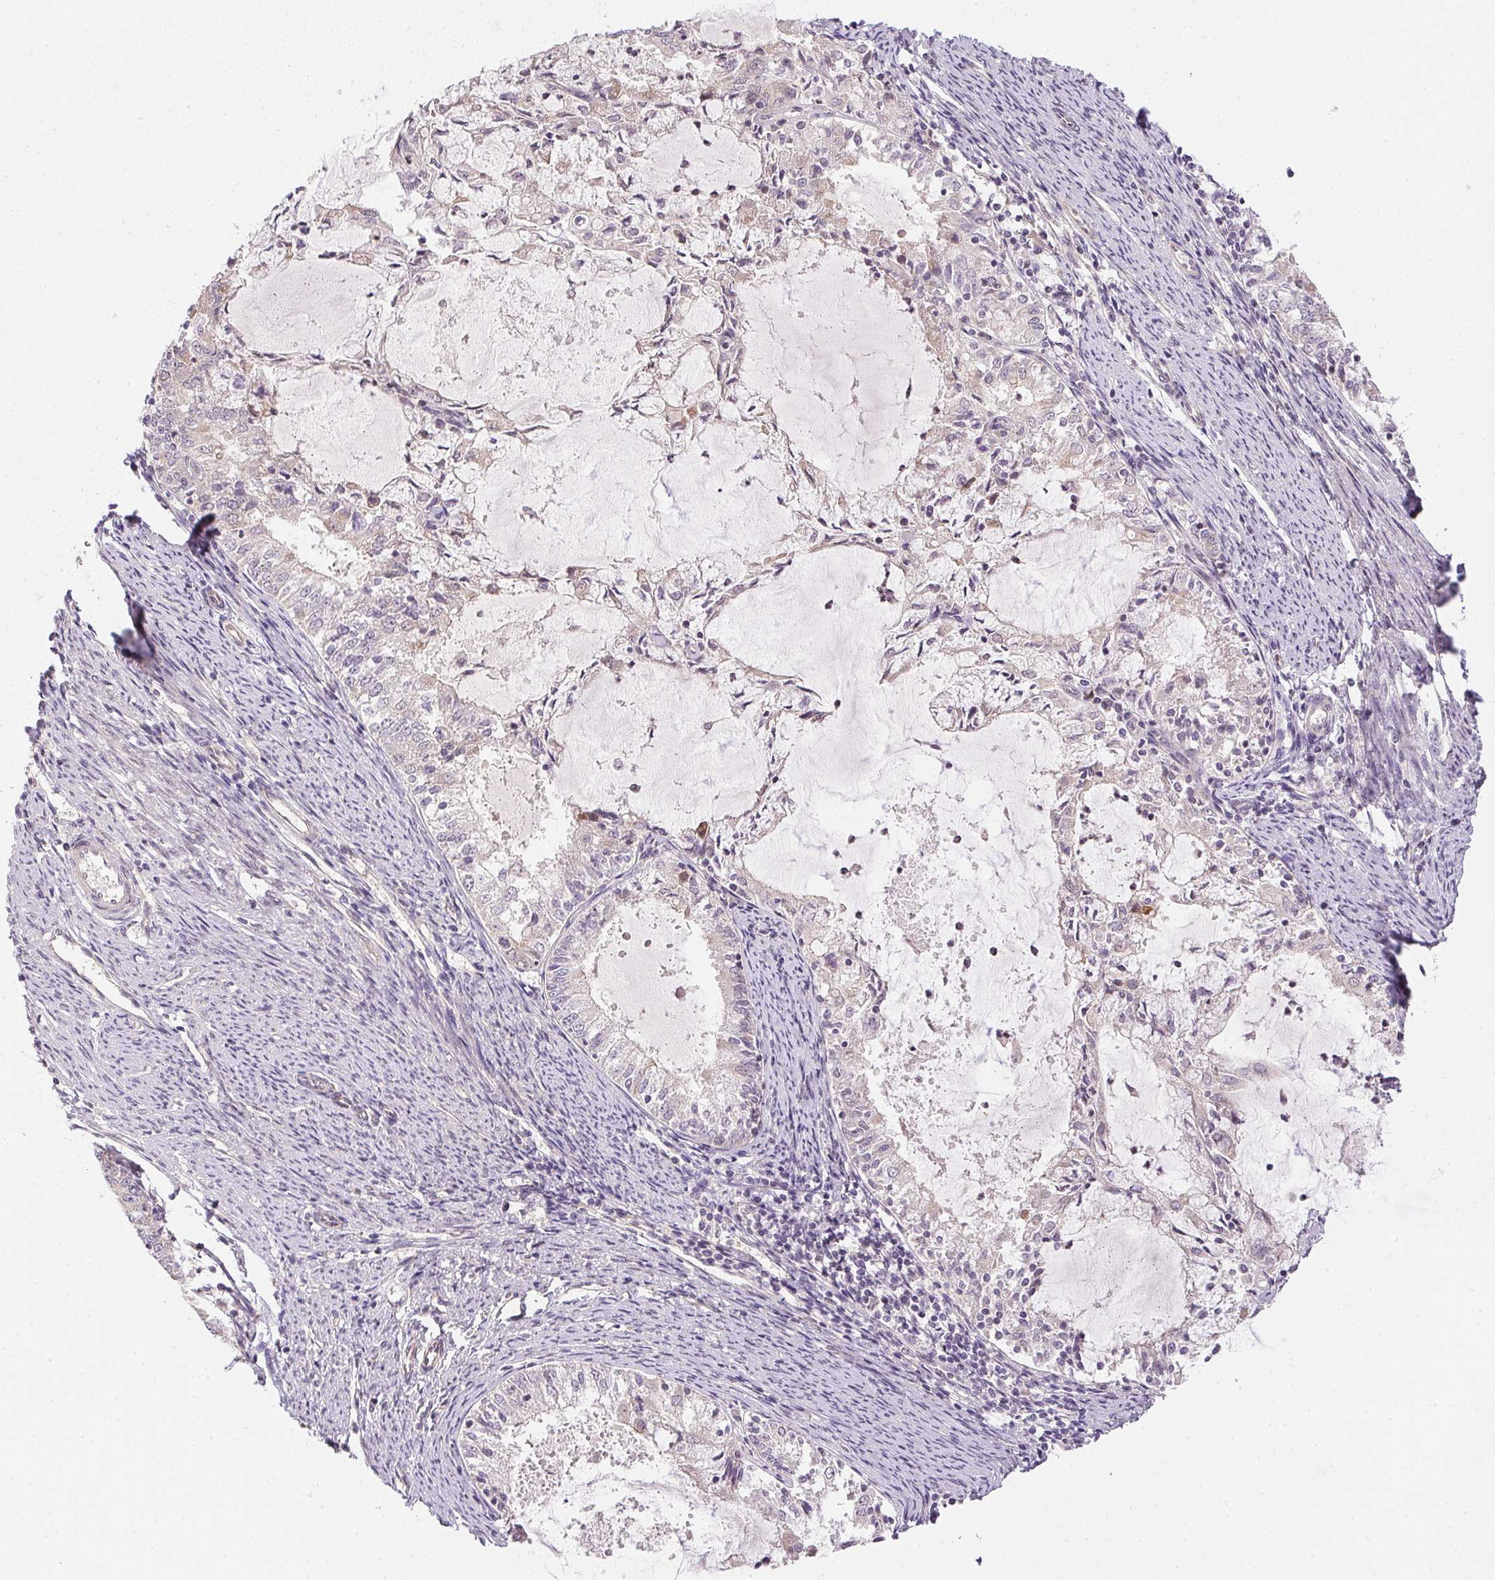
{"staining": {"intensity": "negative", "quantity": "none", "location": "none"}, "tissue": "endometrial cancer", "cell_type": "Tumor cells", "image_type": "cancer", "snomed": [{"axis": "morphology", "description": "Adenocarcinoma, NOS"}, {"axis": "topography", "description": "Endometrium"}], "caption": "An immunohistochemistry (IHC) histopathology image of endometrial cancer is shown. There is no staining in tumor cells of endometrial cancer.", "gene": "CFAP92", "patient": {"sex": "female", "age": 57}}